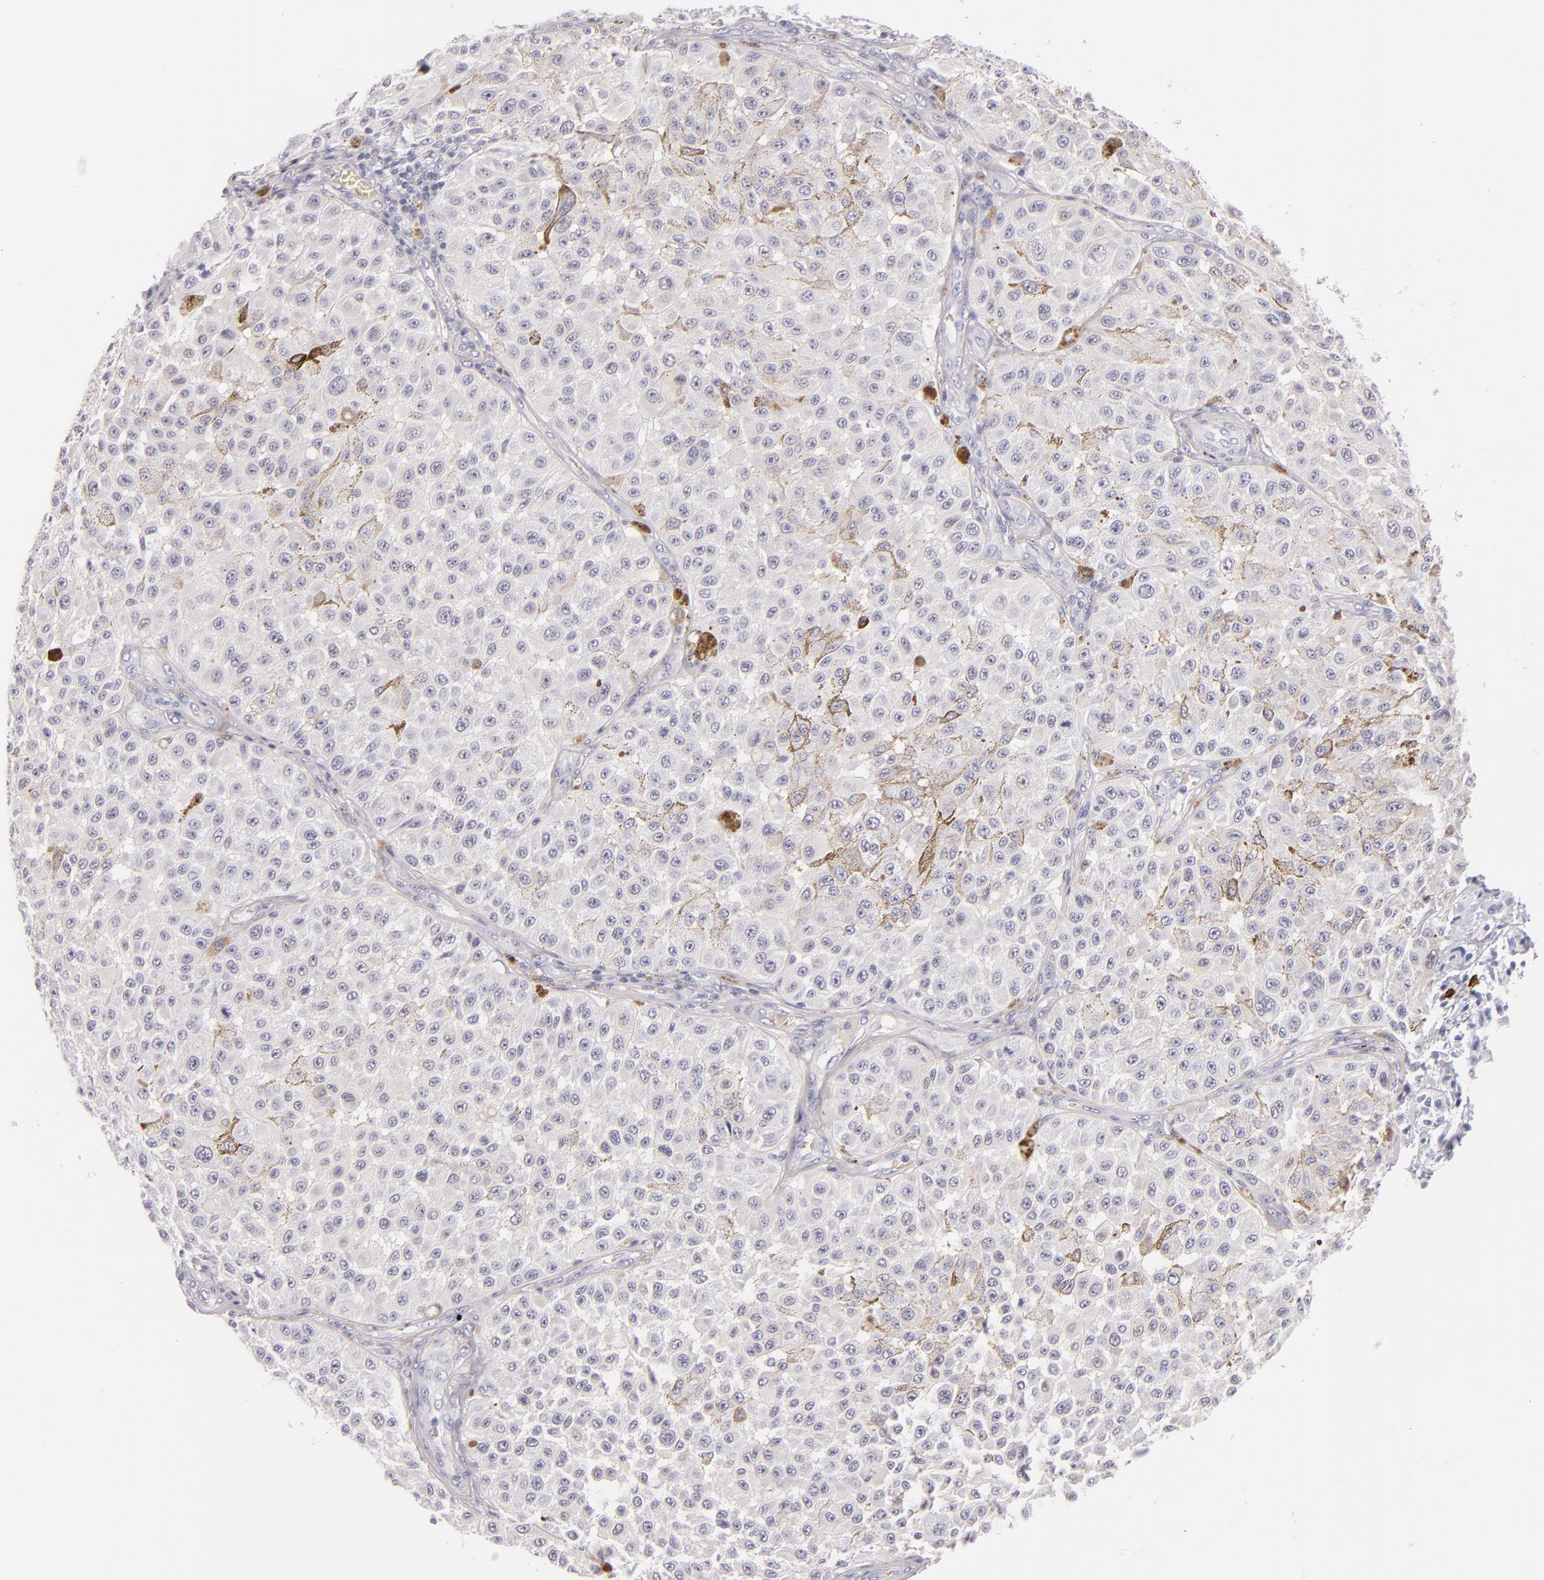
{"staining": {"intensity": "negative", "quantity": "none", "location": "none"}, "tissue": "melanoma", "cell_type": "Tumor cells", "image_type": "cancer", "snomed": [{"axis": "morphology", "description": "Malignant melanoma, NOS"}, {"axis": "topography", "description": "Skin"}], "caption": "Protein analysis of melanoma demonstrates no significant staining in tumor cells.", "gene": "TPSD1", "patient": {"sex": "female", "age": 64}}